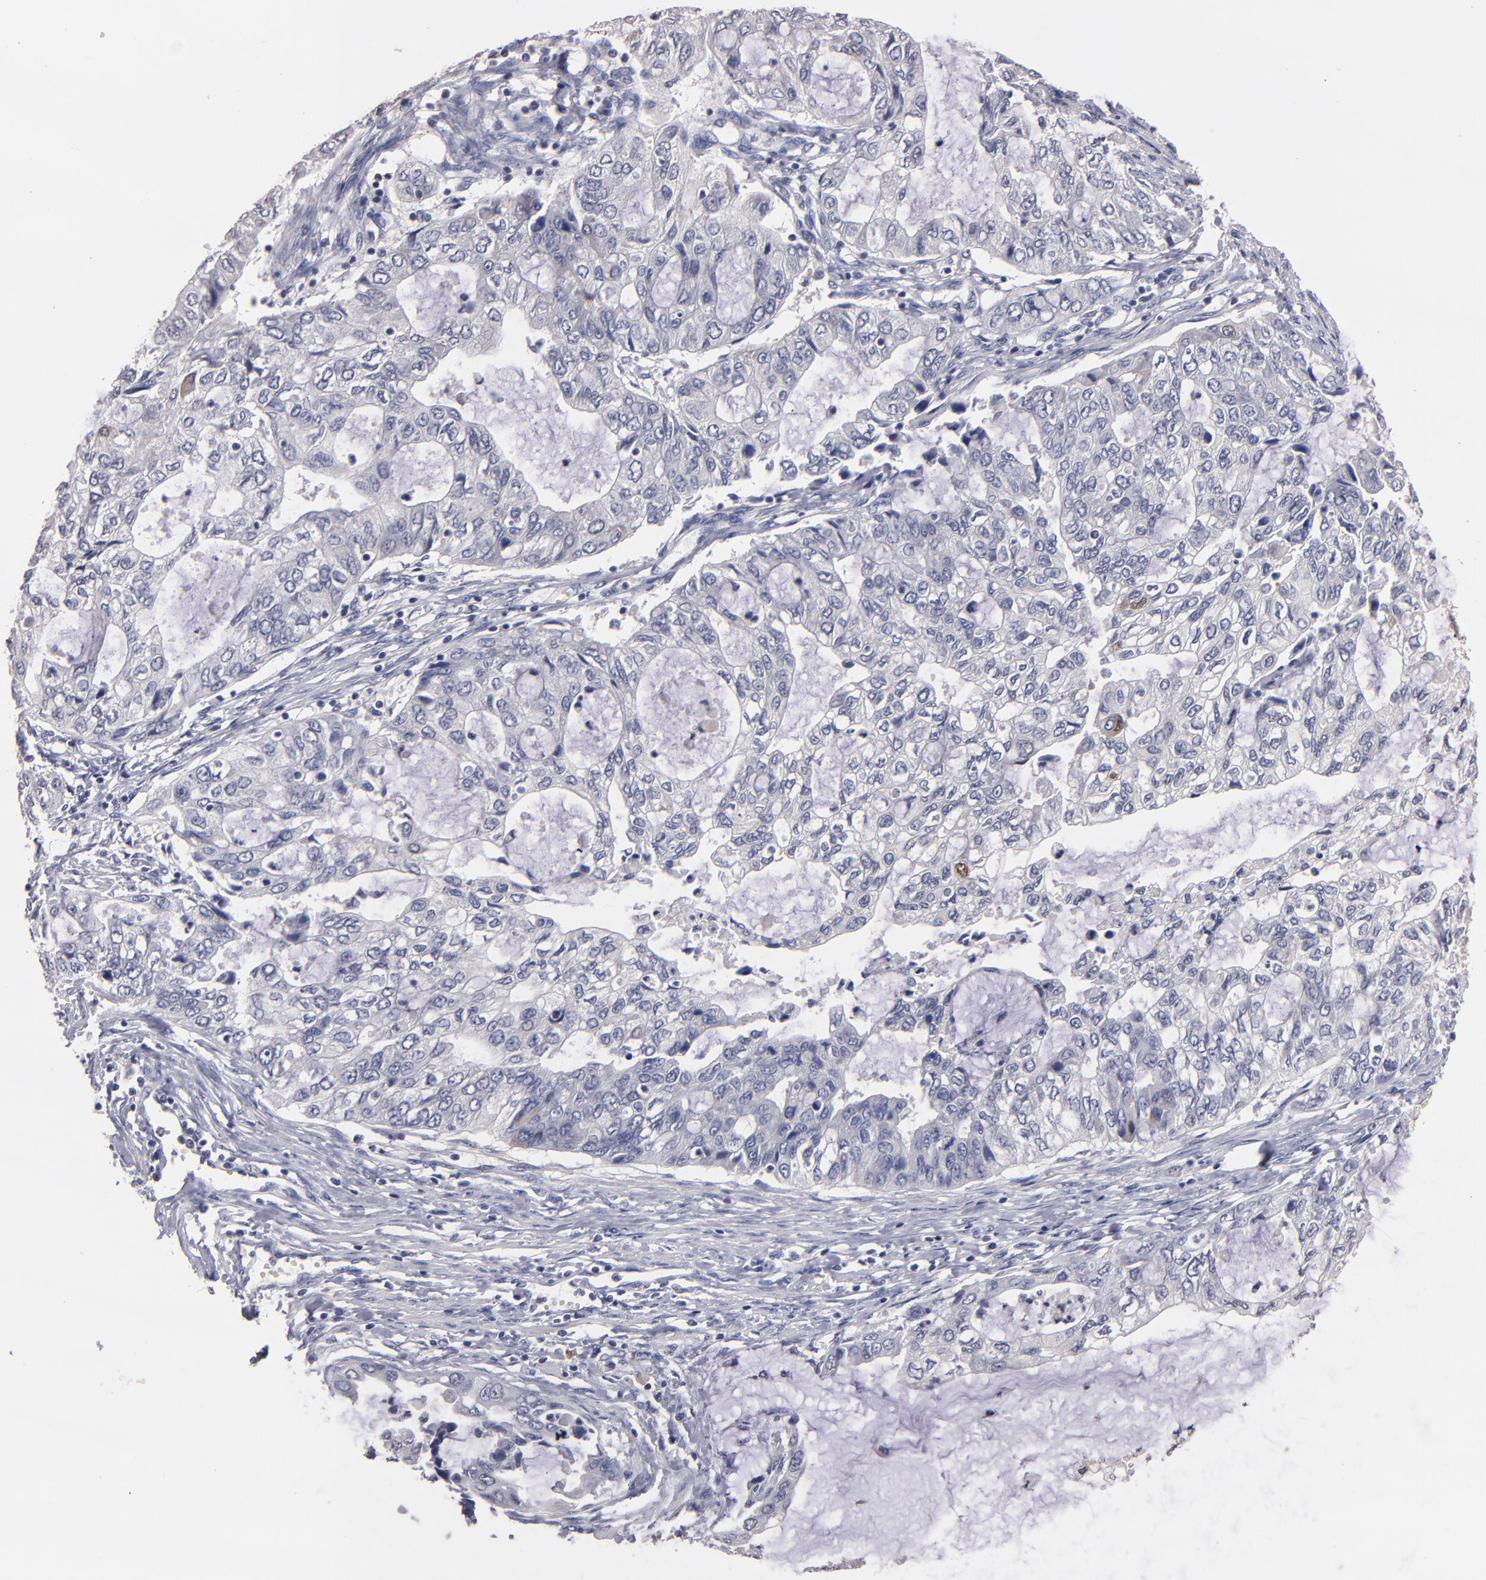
{"staining": {"intensity": "negative", "quantity": "none", "location": "none"}, "tissue": "stomach cancer", "cell_type": "Tumor cells", "image_type": "cancer", "snomed": [{"axis": "morphology", "description": "Adenocarcinoma, NOS"}, {"axis": "topography", "description": "Stomach, upper"}], "caption": "Immunohistochemical staining of stomach cancer (adenocarcinoma) demonstrates no significant staining in tumor cells. (Stains: DAB immunohistochemistry (IHC) with hematoxylin counter stain, Microscopy: brightfield microscopy at high magnification).", "gene": "S100A1", "patient": {"sex": "female", "age": 52}}